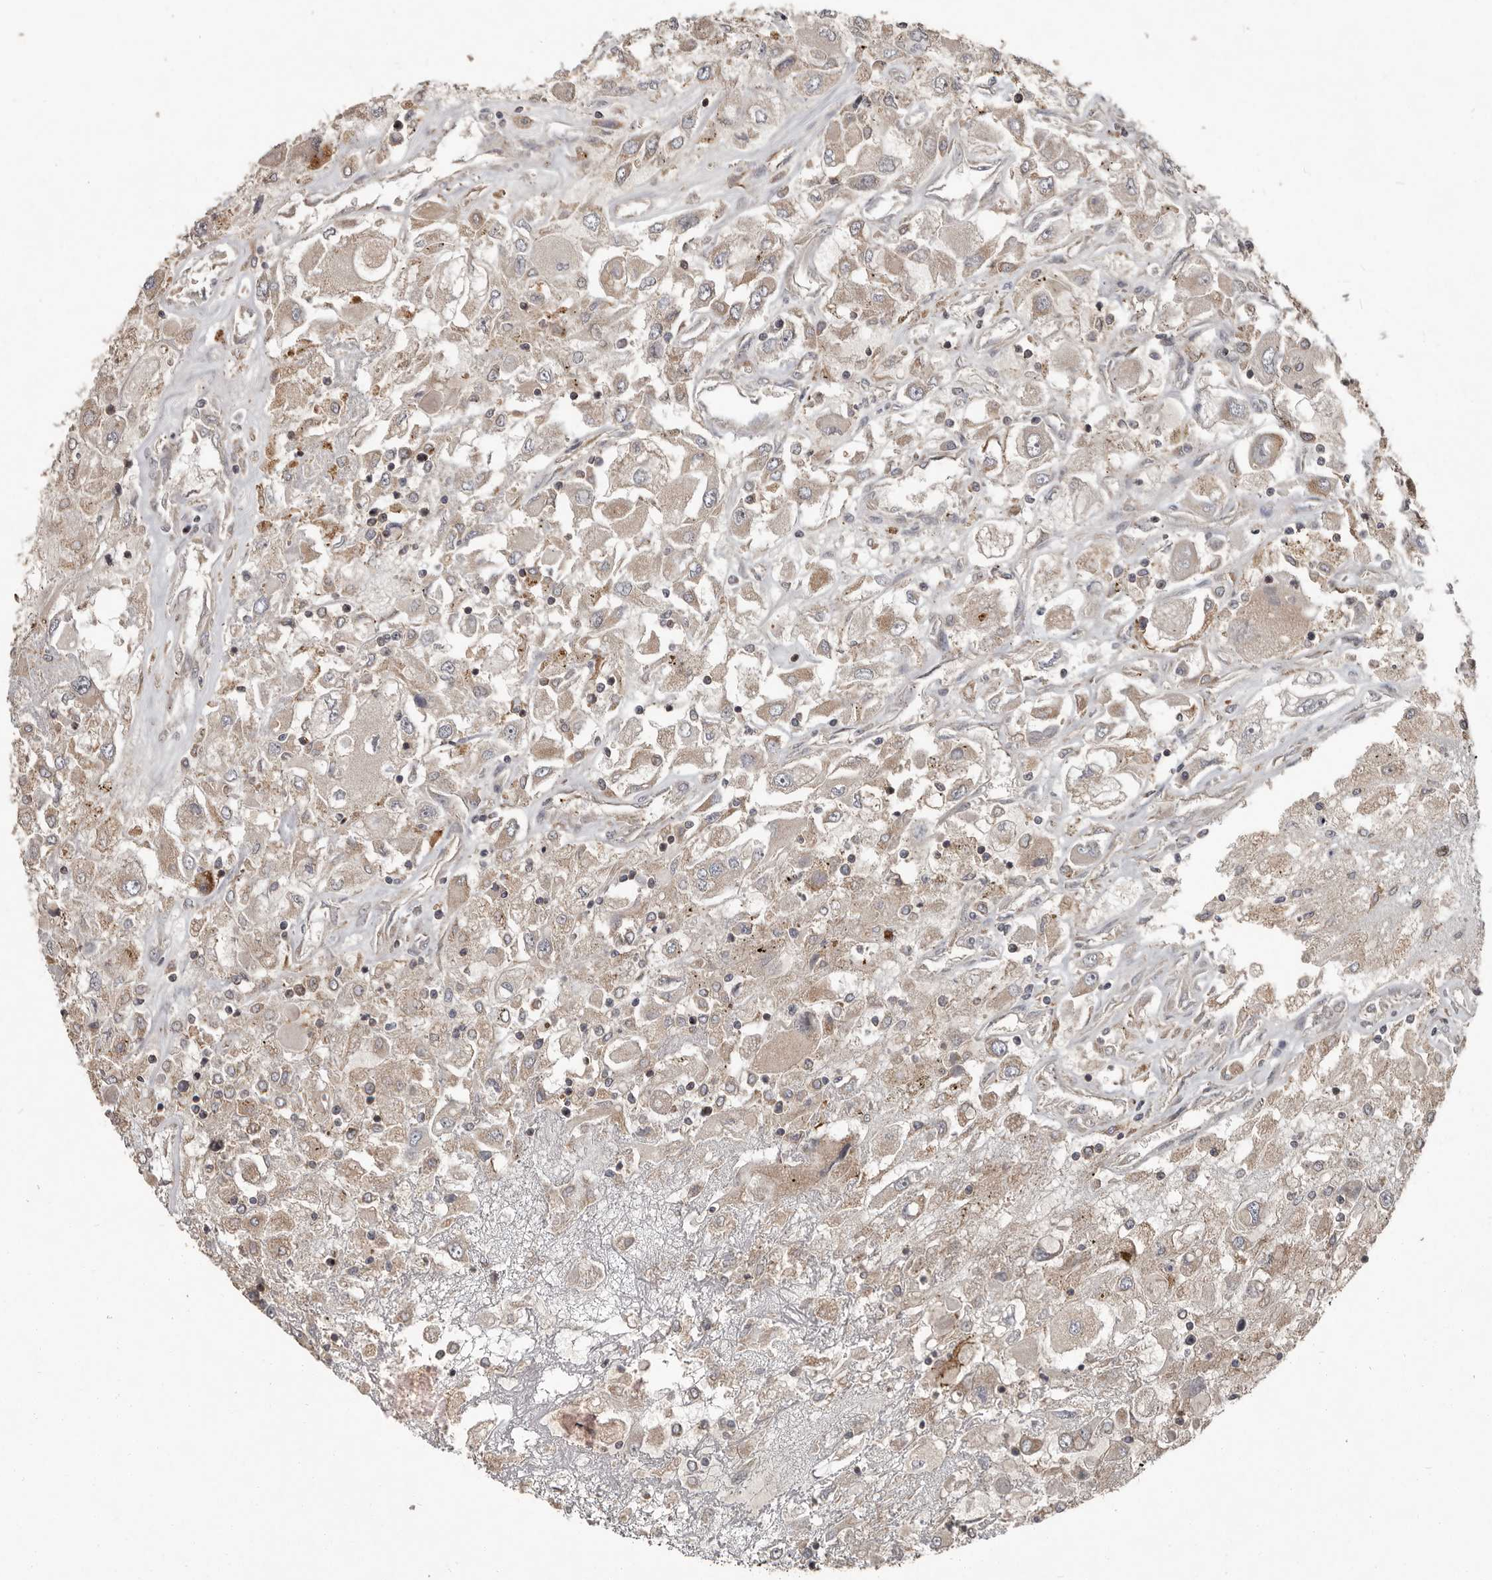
{"staining": {"intensity": "weak", "quantity": "25%-75%", "location": "cytoplasmic/membranous"}, "tissue": "renal cancer", "cell_type": "Tumor cells", "image_type": "cancer", "snomed": [{"axis": "morphology", "description": "Adenocarcinoma, NOS"}, {"axis": "topography", "description": "Kidney"}], "caption": "Human renal cancer stained with a brown dye exhibits weak cytoplasmic/membranous positive expression in about 25%-75% of tumor cells.", "gene": "FBXO31", "patient": {"sex": "female", "age": 52}}